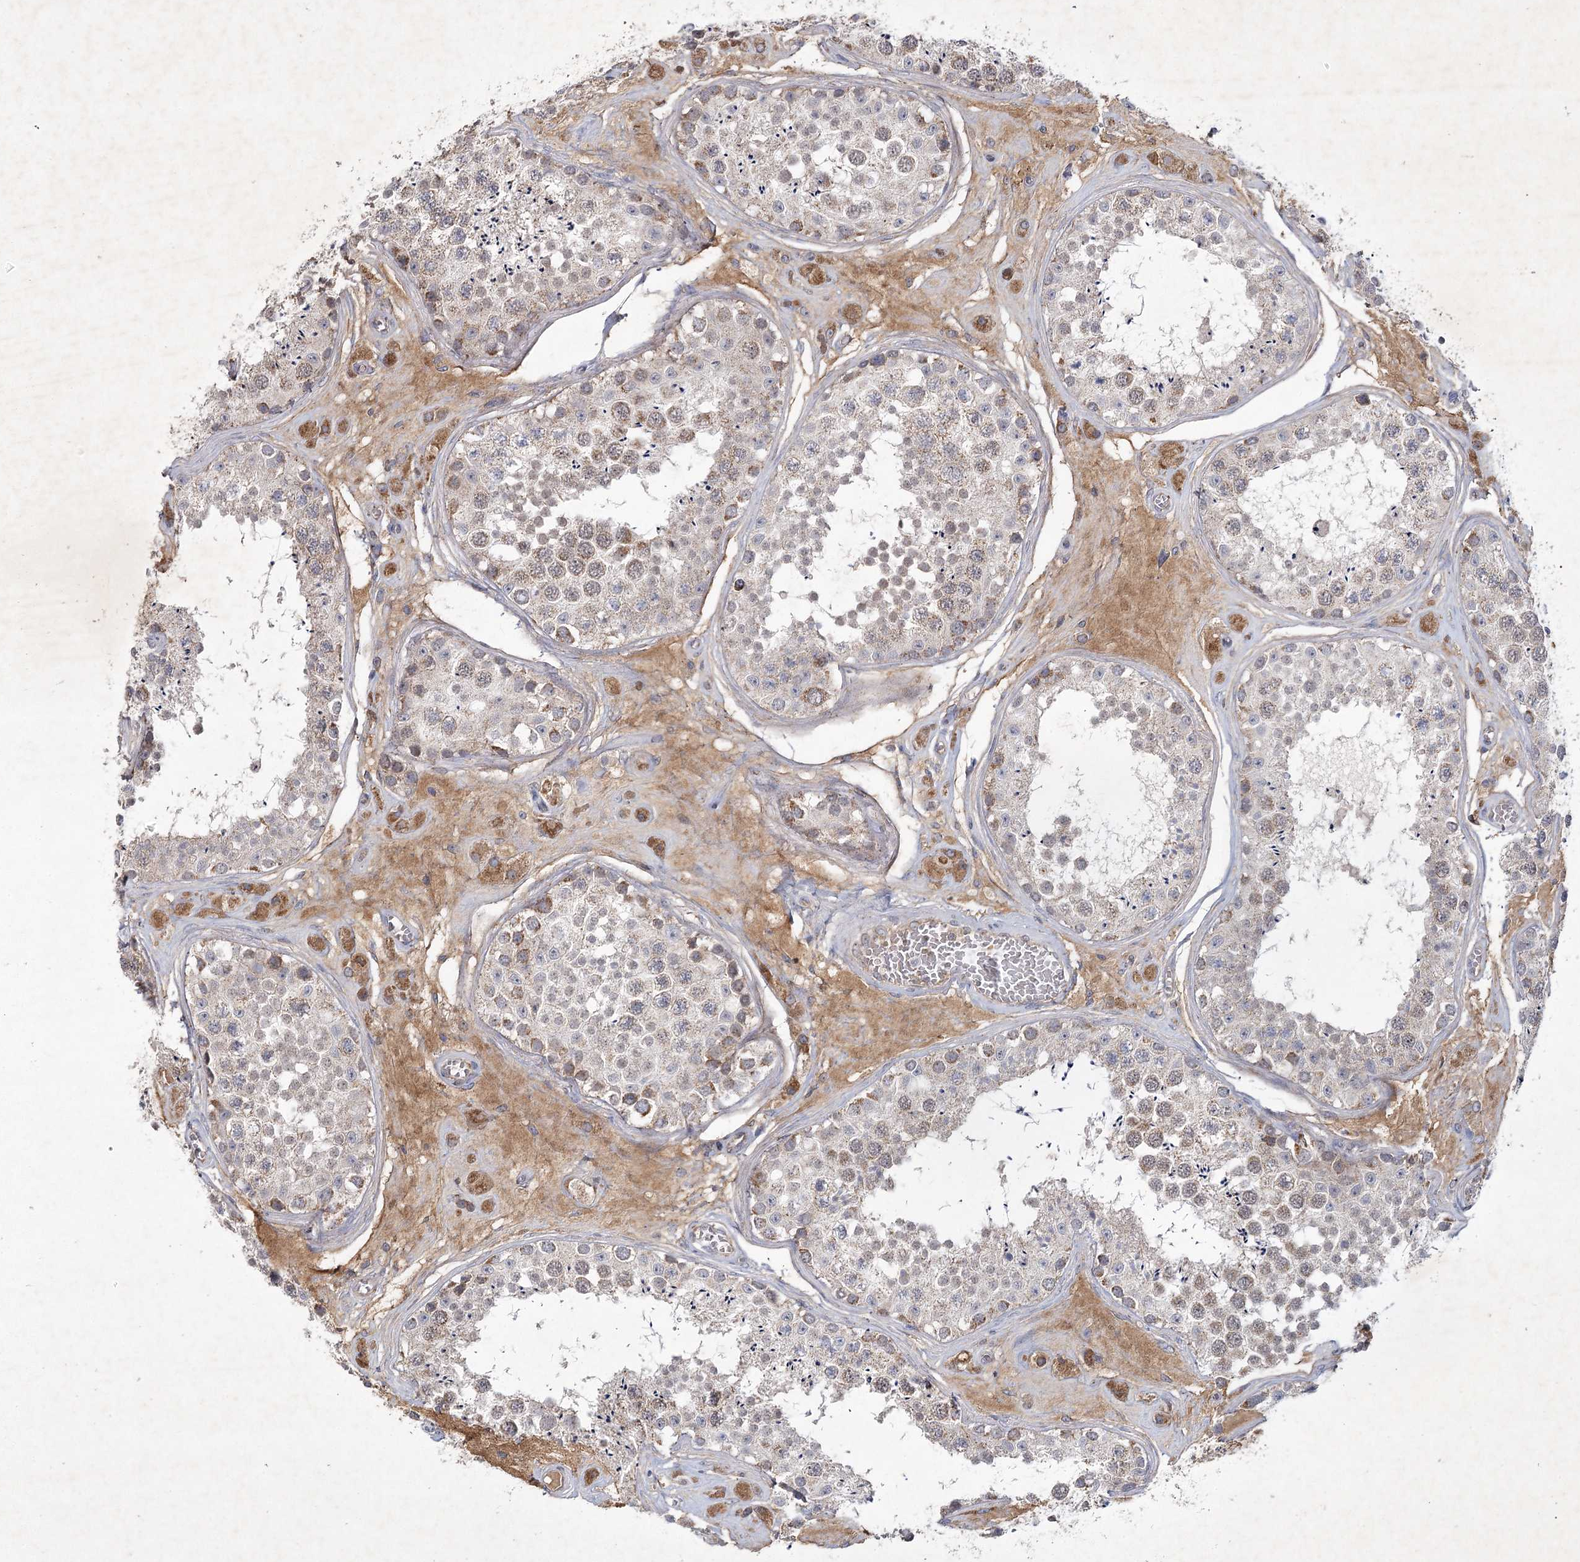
{"staining": {"intensity": "moderate", "quantity": "<25%", "location": "cytoplasmic/membranous"}, "tissue": "testis", "cell_type": "Cells in seminiferous ducts", "image_type": "normal", "snomed": [{"axis": "morphology", "description": "Normal tissue, NOS"}, {"axis": "topography", "description": "Testis"}], "caption": "Immunohistochemistry (IHC) image of benign testis: human testis stained using immunohistochemistry reveals low levels of moderate protein expression localized specifically in the cytoplasmic/membranous of cells in seminiferous ducts, appearing as a cytoplasmic/membranous brown color.", "gene": "MRPL44", "patient": {"sex": "male", "age": 25}}